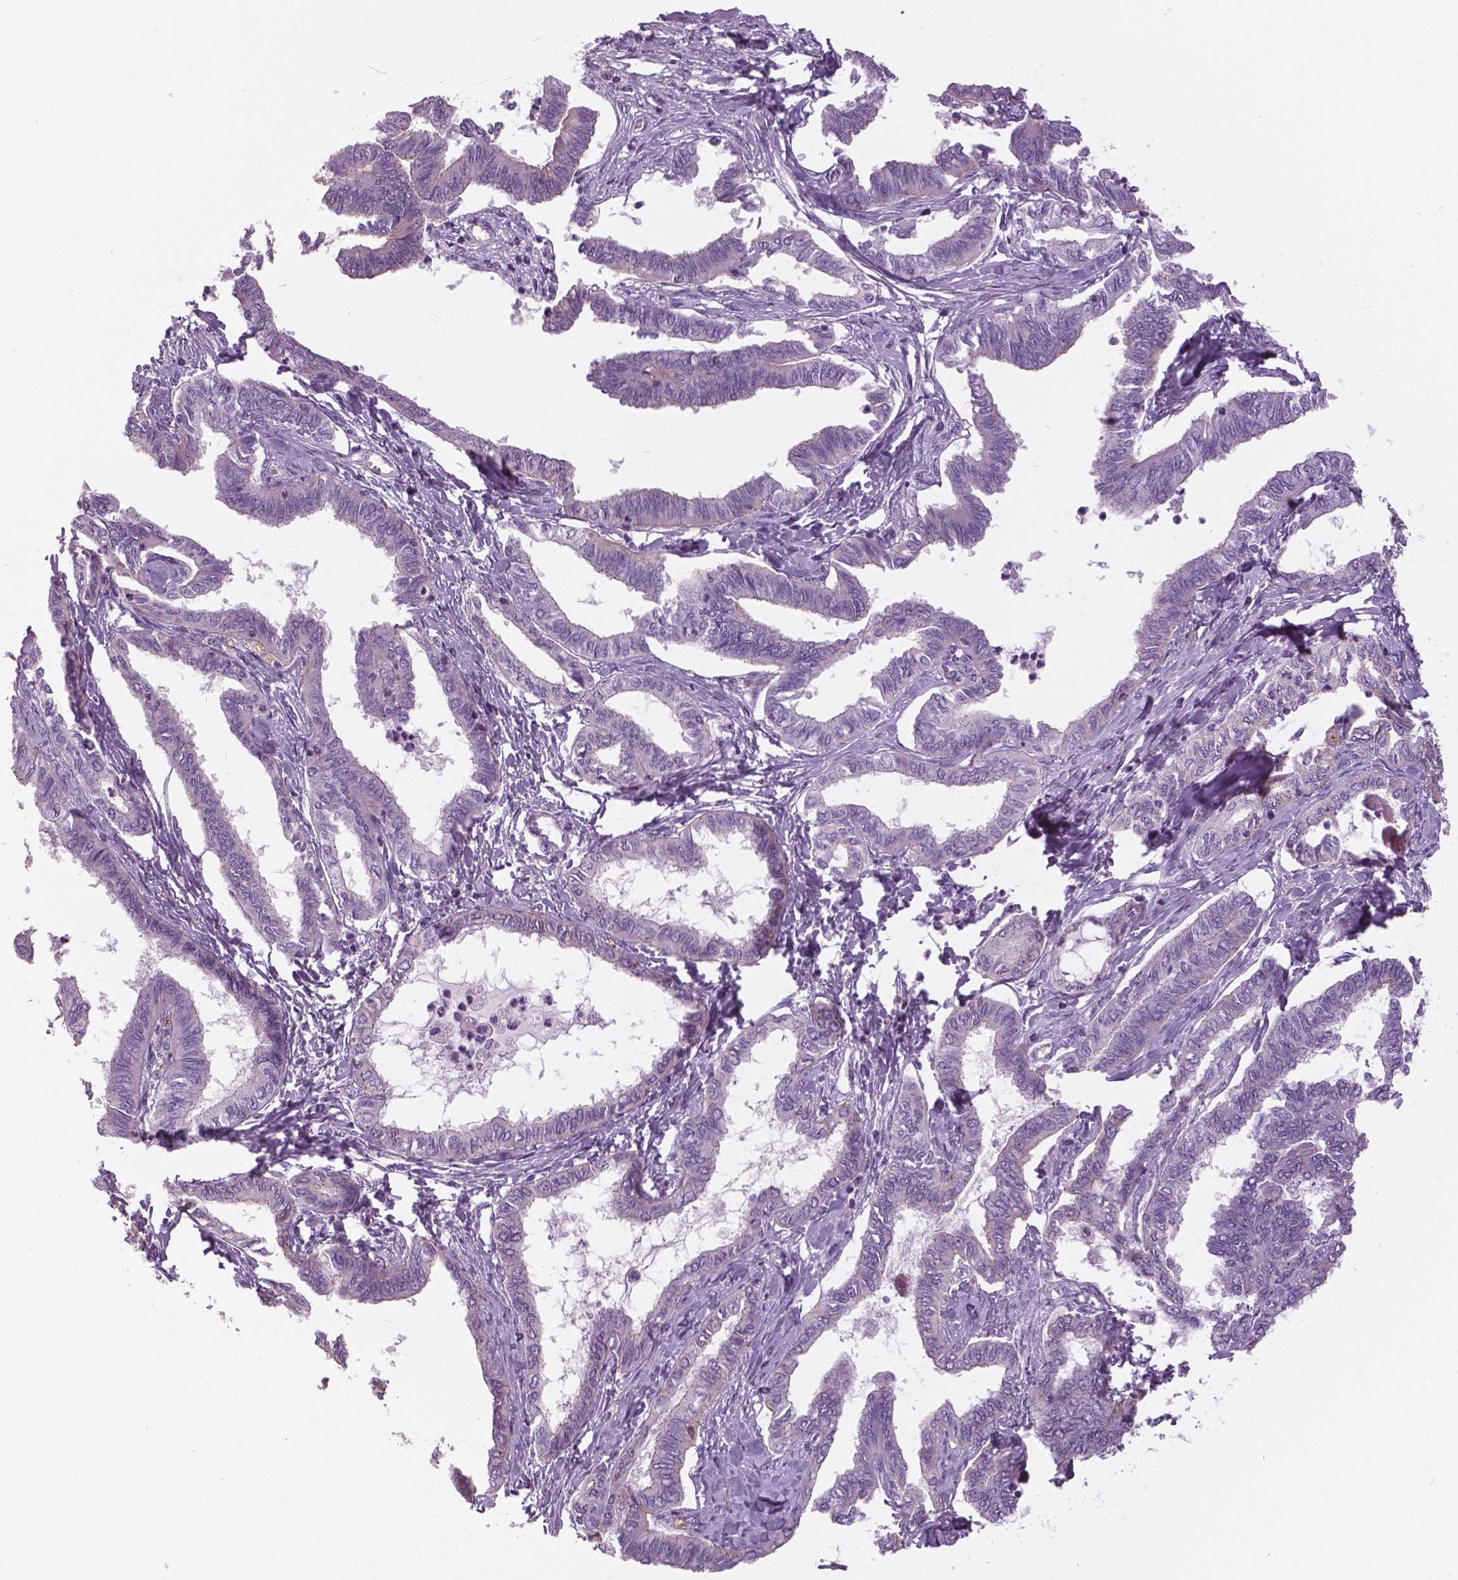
{"staining": {"intensity": "negative", "quantity": "none", "location": "none"}, "tissue": "ovarian cancer", "cell_type": "Tumor cells", "image_type": "cancer", "snomed": [{"axis": "morphology", "description": "Carcinoma, endometroid"}, {"axis": "topography", "description": "Ovary"}], "caption": "An immunohistochemistry micrograph of ovarian endometroid carcinoma is shown. There is no staining in tumor cells of ovarian endometroid carcinoma. The staining is performed using DAB brown chromogen with nuclei counter-stained in using hematoxylin.", "gene": "SERPINI1", "patient": {"sex": "female", "age": 70}}